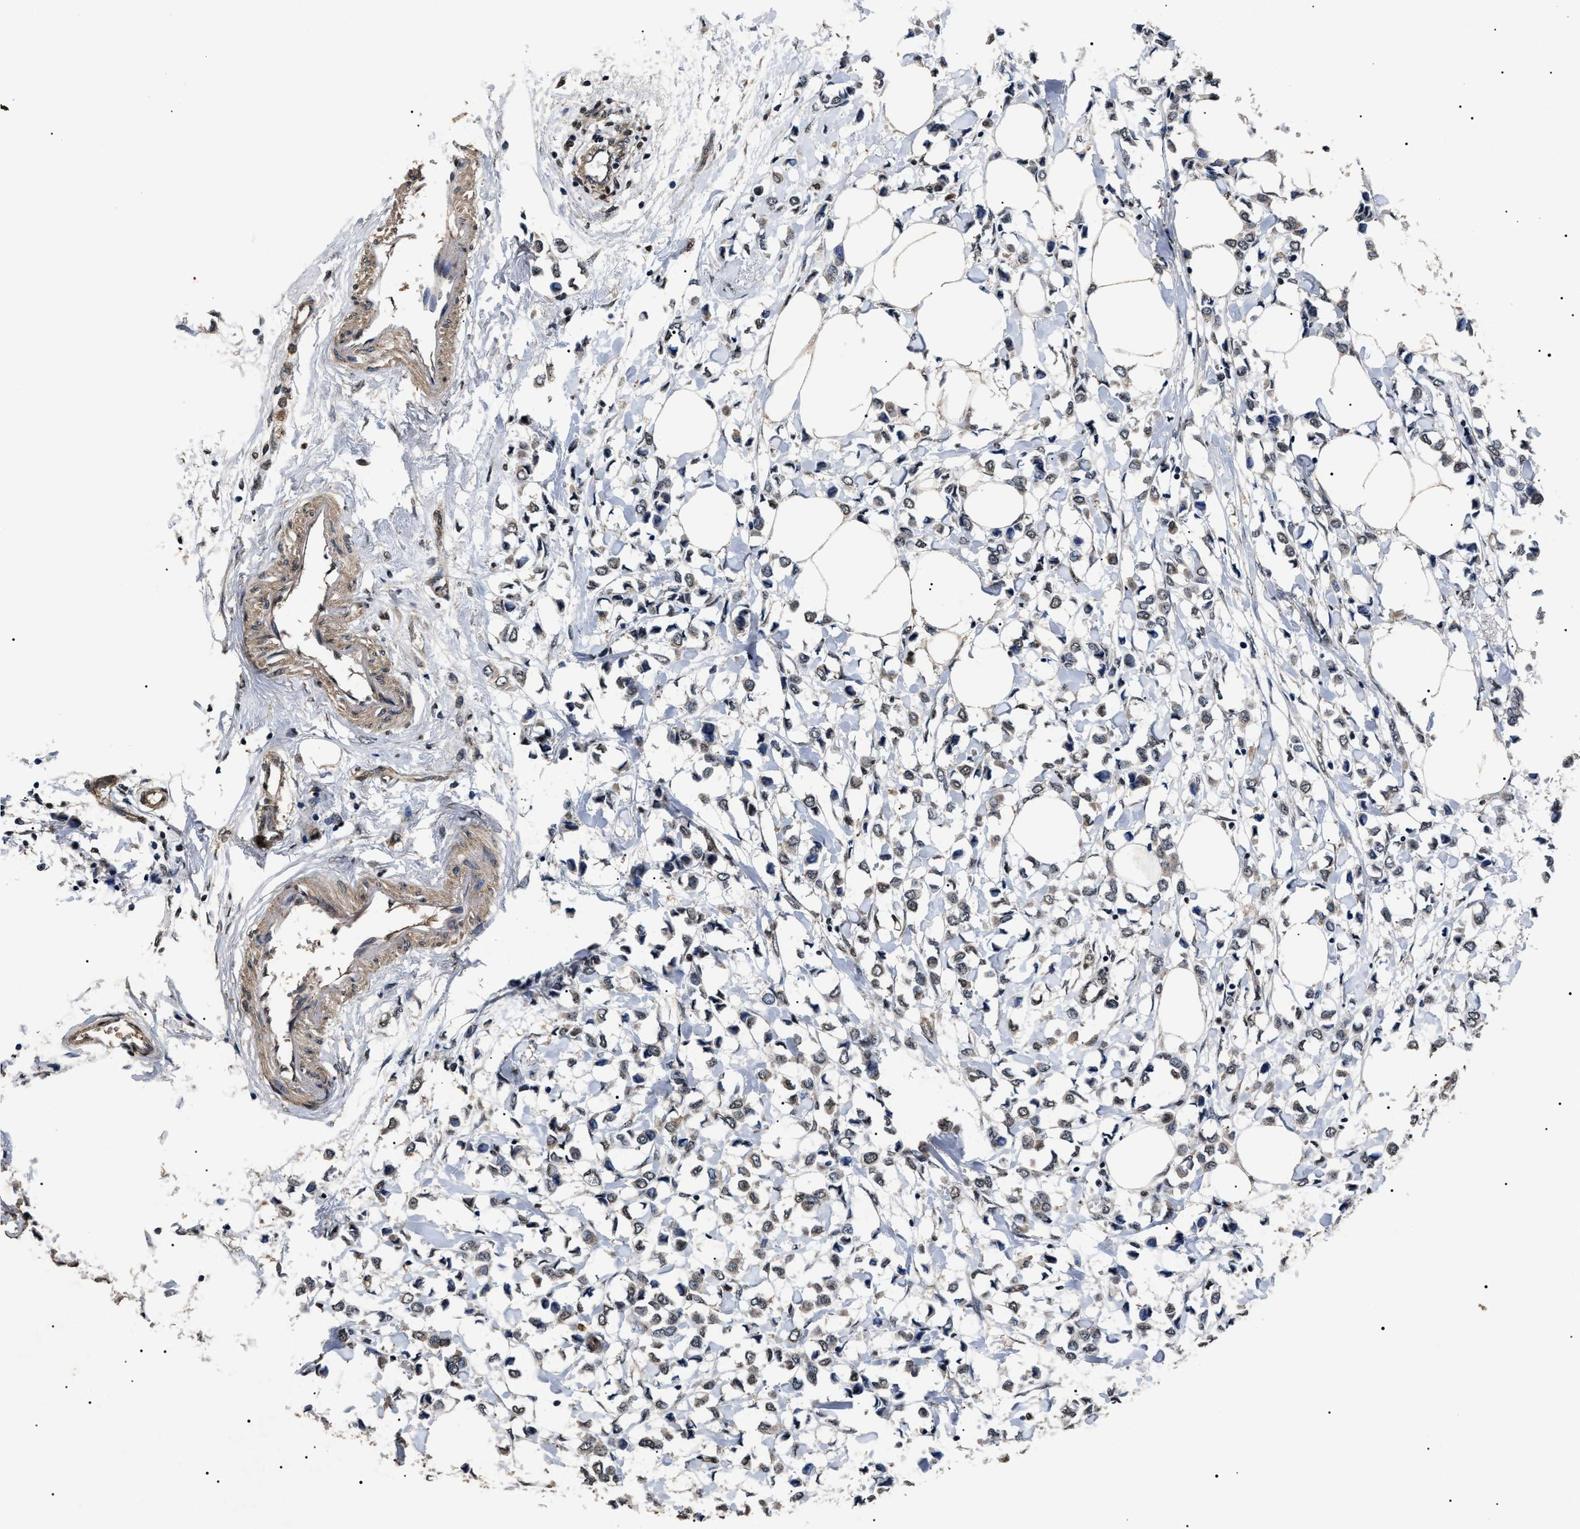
{"staining": {"intensity": "weak", "quantity": "<25%", "location": "cytoplasmic/membranous,nuclear"}, "tissue": "breast cancer", "cell_type": "Tumor cells", "image_type": "cancer", "snomed": [{"axis": "morphology", "description": "Lobular carcinoma"}, {"axis": "topography", "description": "Breast"}], "caption": "Lobular carcinoma (breast) stained for a protein using immunohistochemistry demonstrates no expression tumor cells.", "gene": "ANP32E", "patient": {"sex": "female", "age": 51}}